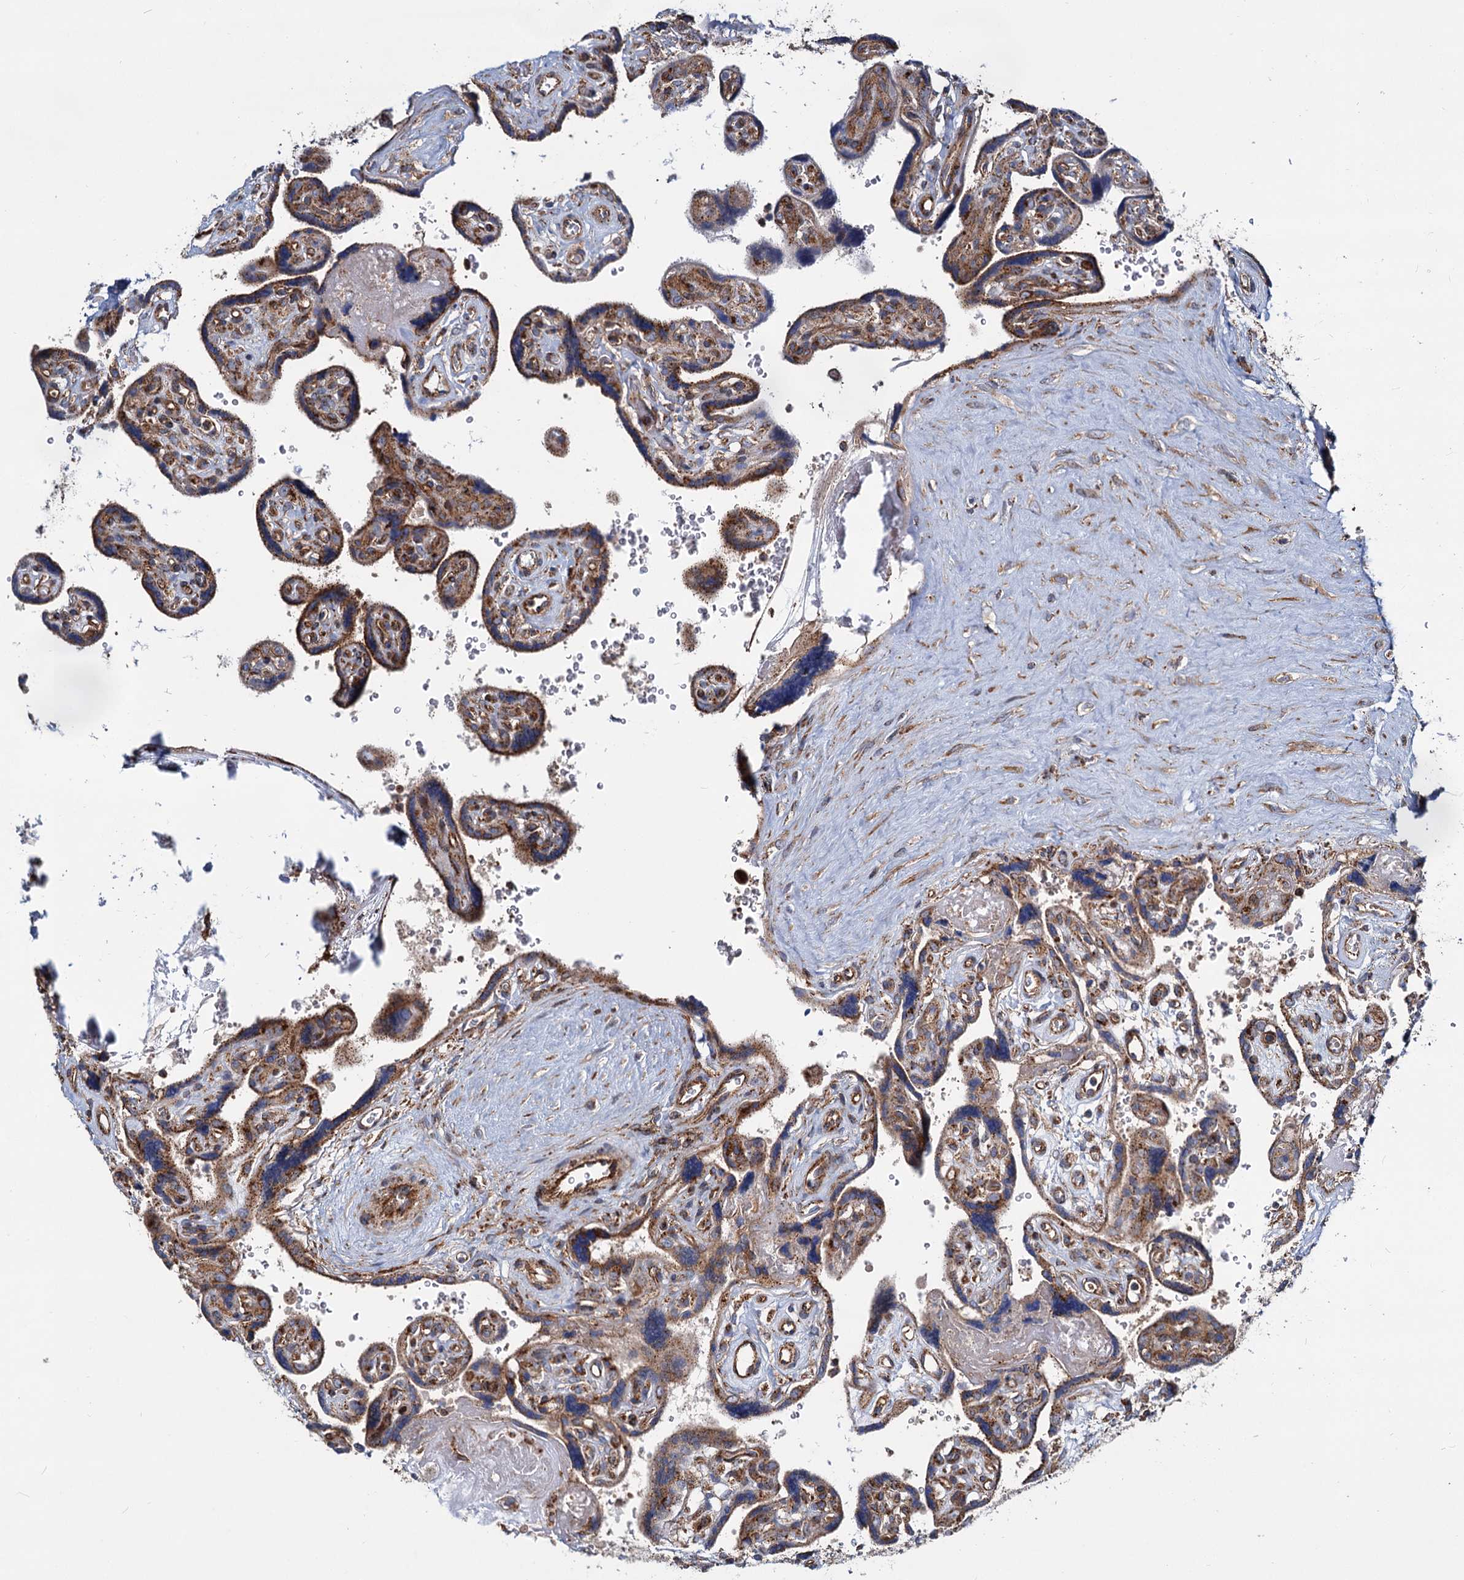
{"staining": {"intensity": "strong", "quantity": "25%-75%", "location": "cytoplasmic/membranous"}, "tissue": "placenta", "cell_type": "Trophoblastic cells", "image_type": "normal", "snomed": [{"axis": "morphology", "description": "Normal tissue, NOS"}, {"axis": "topography", "description": "Placenta"}], "caption": "This is an image of IHC staining of normal placenta, which shows strong positivity in the cytoplasmic/membranous of trophoblastic cells.", "gene": "PSEN1", "patient": {"sex": "female", "age": 39}}